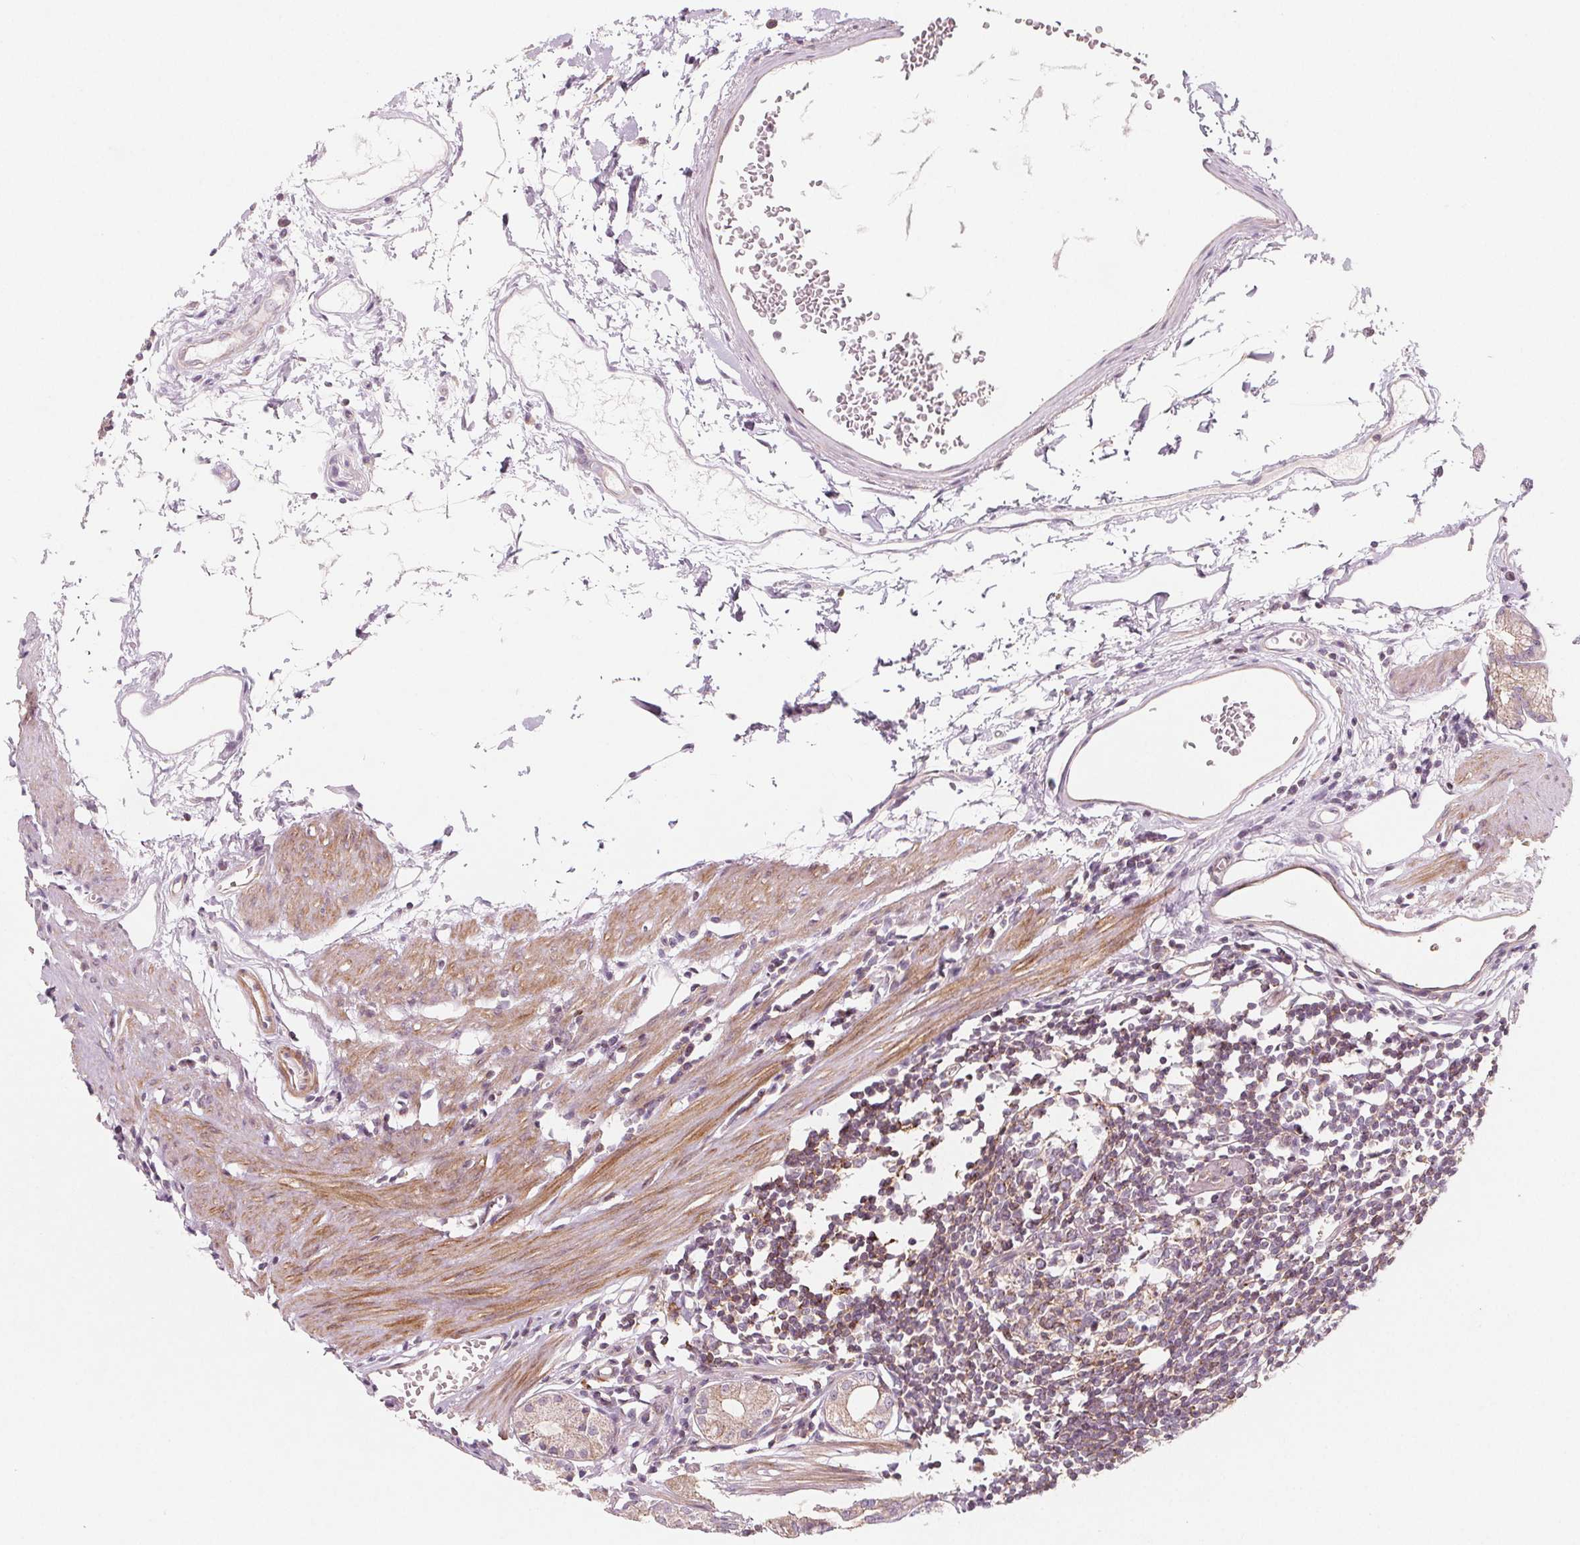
{"staining": {"intensity": "moderate", "quantity": "25%-75%", "location": "cytoplasmic/membranous"}, "tissue": "stomach", "cell_type": "Glandular cells", "image_type": "normal", "snomed": [{"axis": "morphology", "description": "Normal tissue, NOS"}, {"axis": "topography", "description": "Stomach"}], "caption": "Glandular cells show medium levels of moderate cytoplasmic/membranous positivity in approximately 25%-75% of cells in benign human stomach. Ihc stains the protein in brown and the nuclei are stained blue.", "gene": "ADAM33", "patient": {"sex": "male", "age": 55}}